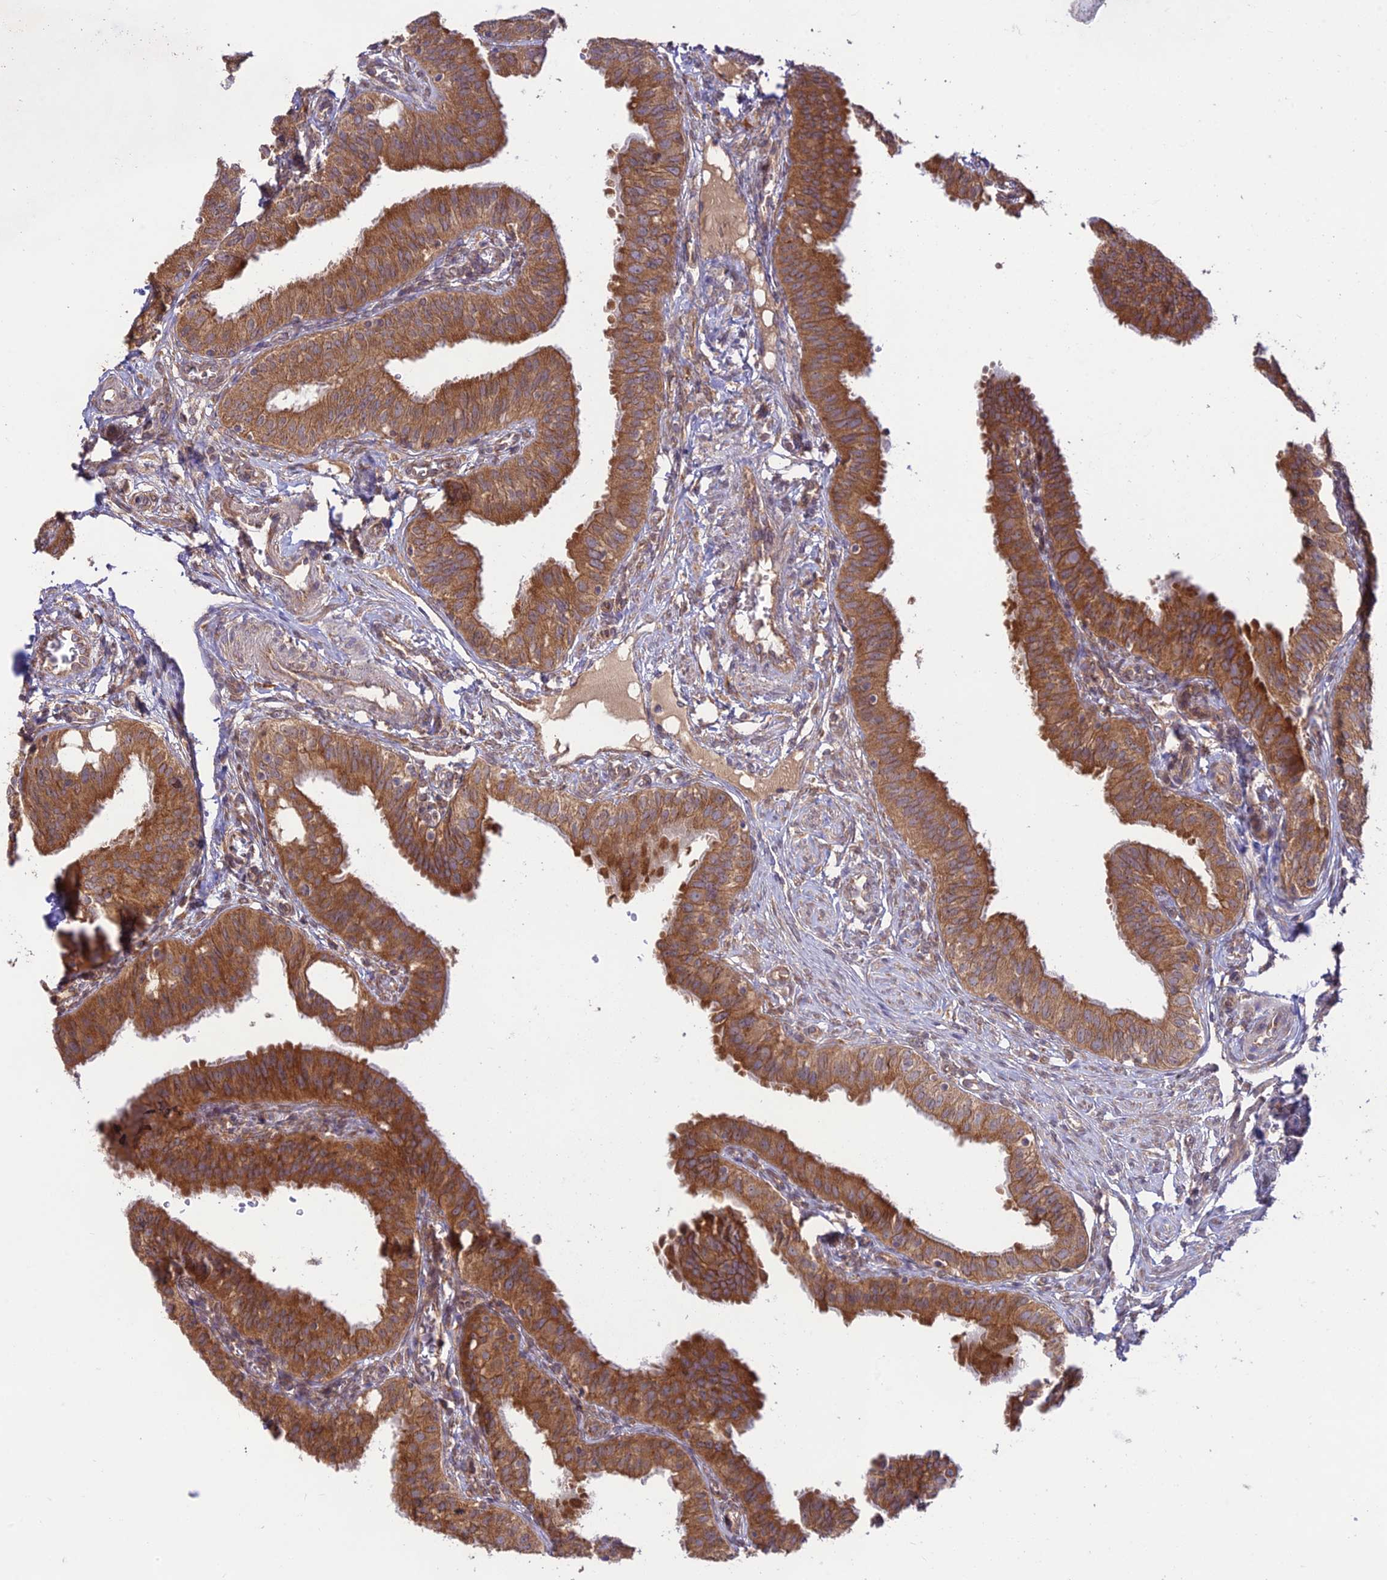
{"staining": {"intensity": "moderate", "quantity": ">75%", "location": "cytoplasmic/membranous"}, "tissue": "fallopian tube", "cell_type": "Glandular cells", "image_type": "normal", "snomed": [{"axis": "morphology", "description": "Normal tissue, NOS"}, {"axis": "topography", "description": "Fallopian tube"}, {"axis": "topography", "description": "Ovary"}], "caption": "A micrograph showing moderate cytoplasmic/membranous staining in approximately >75% of glandular cells in normal fallopian tube, as visualized by brown immunohistochemical staining.", "gene": "TMEM259", "patient": {"sex": "female", "age": 42}}